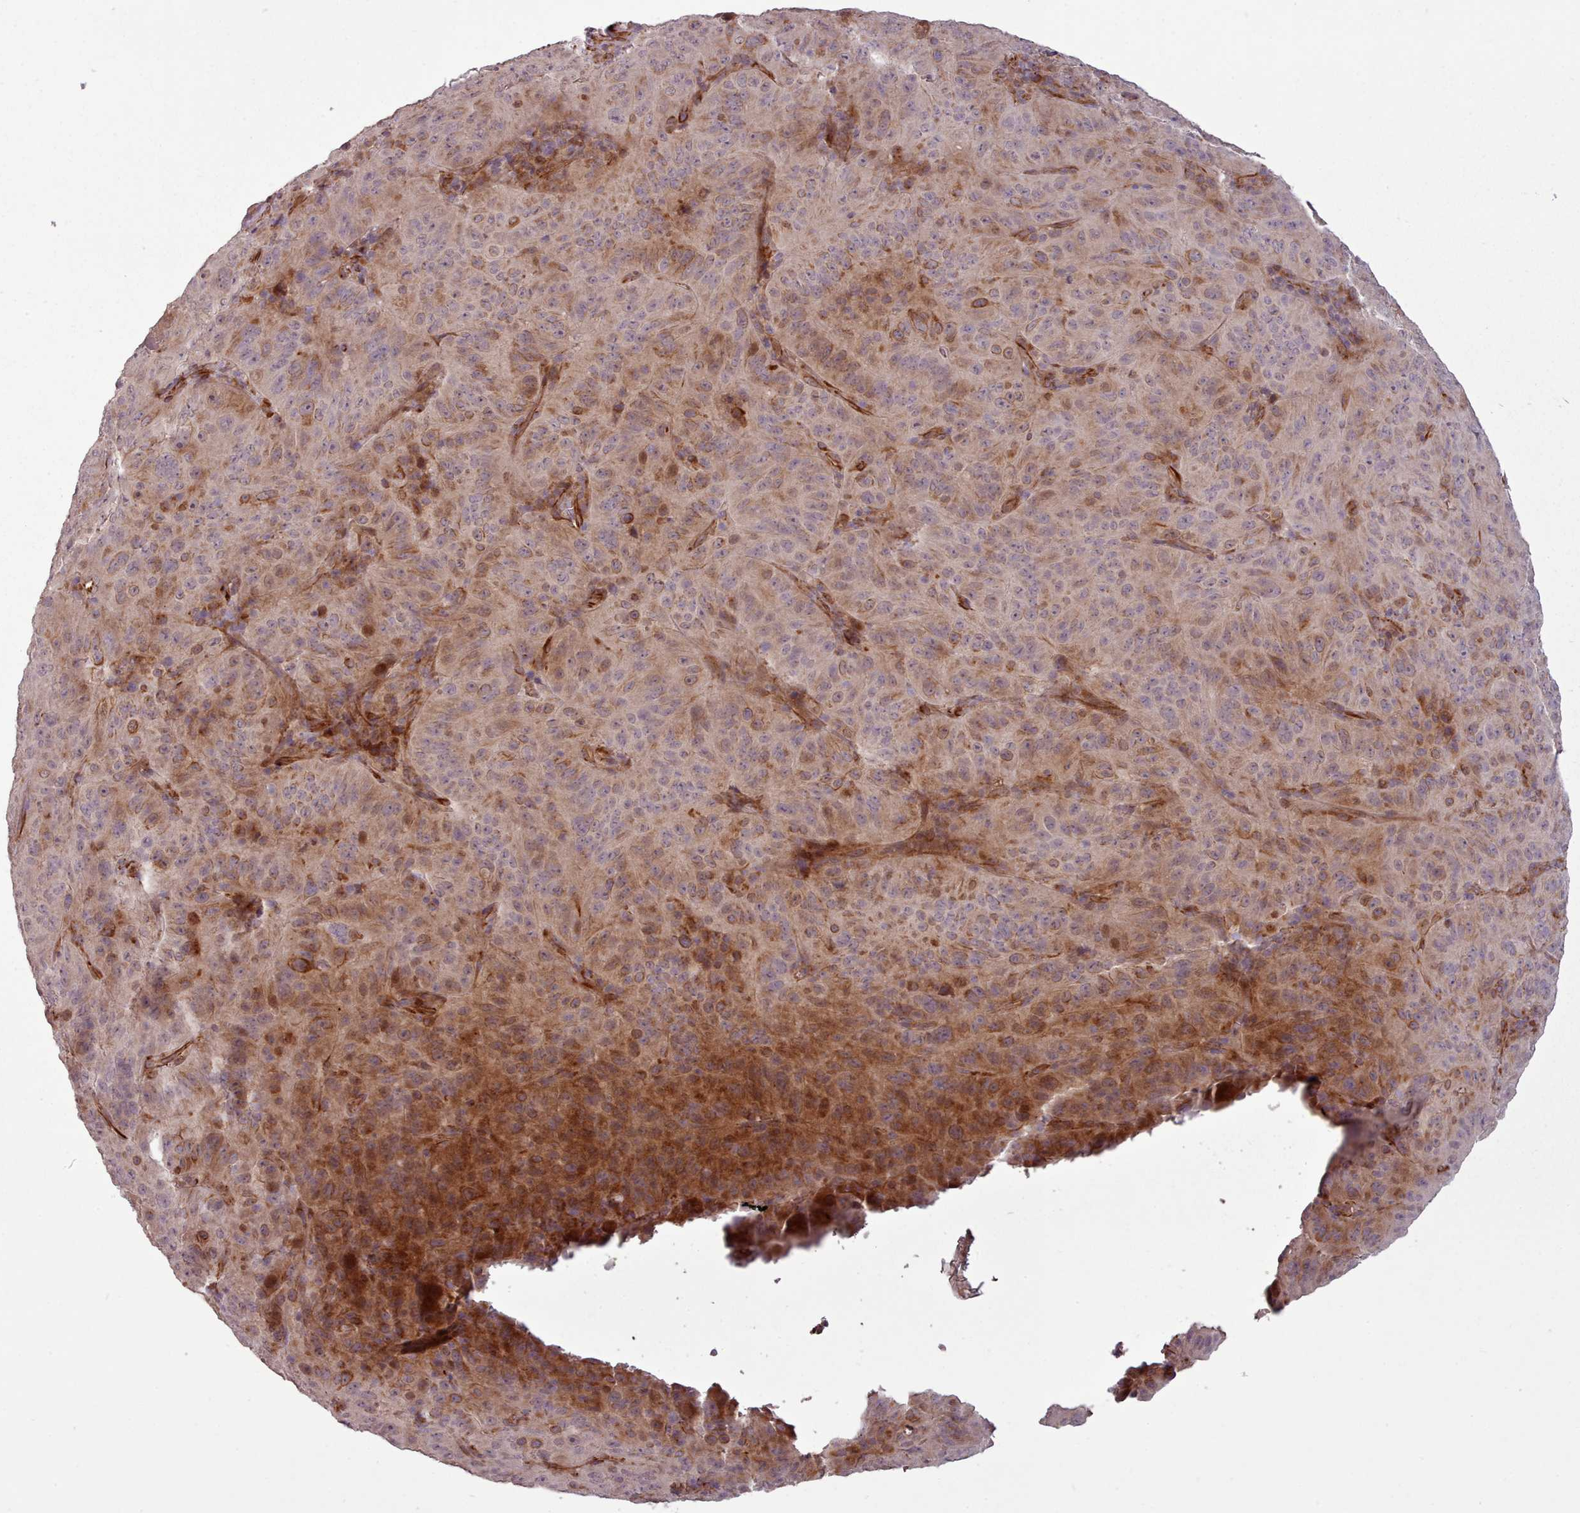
{"staining": {"intensity": "strong", "quantity": "<25%", "location": "cytoplasmic/membranous"}, "tissue": "pancreatic cancer", "cell_type": "Tumor cells", "image_type": "cancer", "snomed": [{"axis": "morphology", "description": "Adenocarcinoma, NOS"}, {"axis": "topography", "description": "Pancreas"}], "caption": "The histopathology image demonstrates a brown stain indicating the presence of a protein in the cytoplasmic/membranous of tumor cells in pancreatic cancer (adenocarcinoma).", "gene": "GBGT1", "patient": {"sex": "male", "age": 63}}